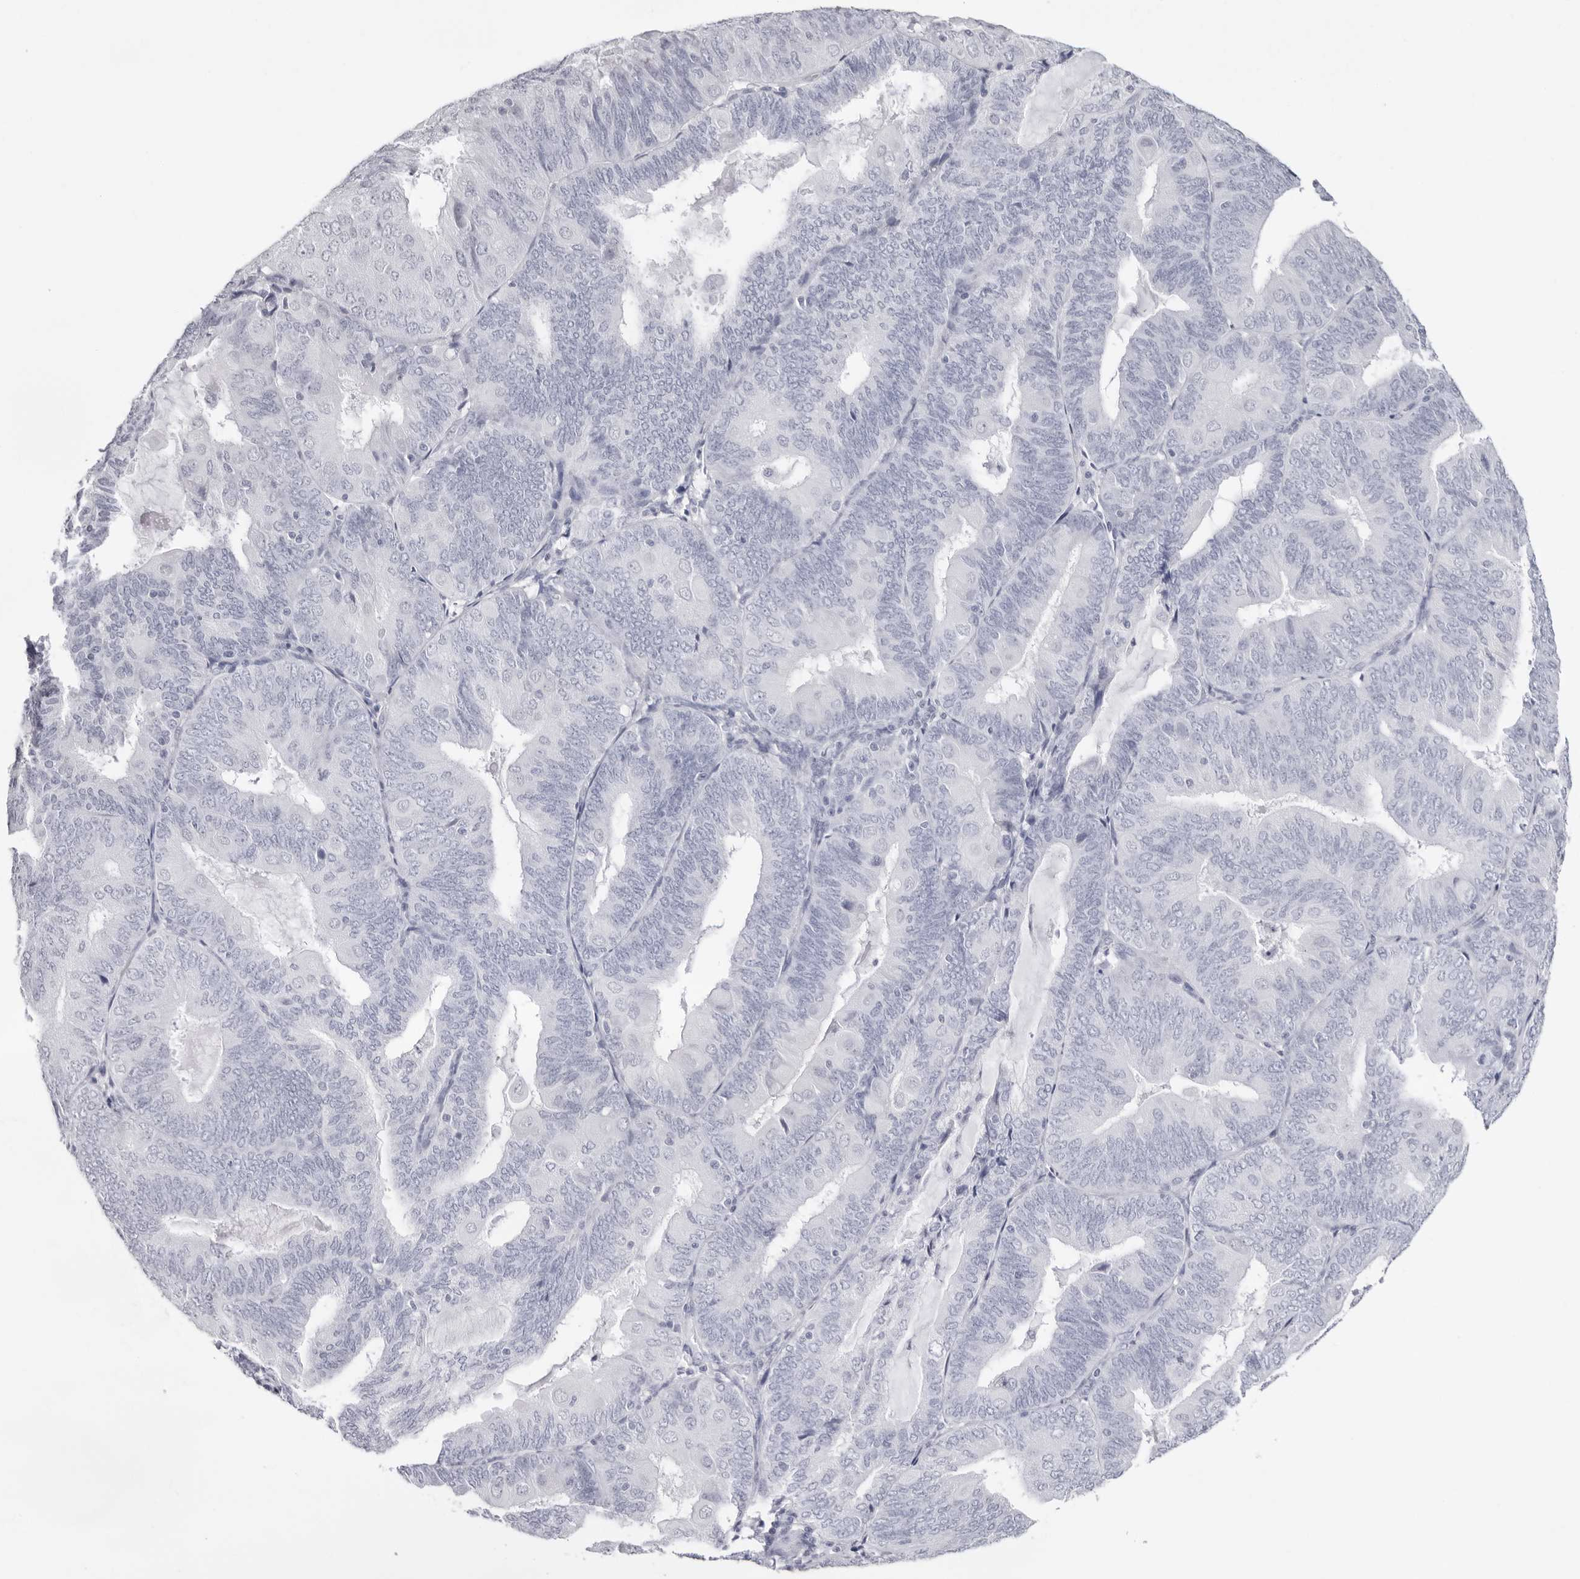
{"staining": {"intensity": "negative", "quantity": "none", "location": "none"}, "tissue": "endometrial cancer", "cell_type": "Tumor cells", "image_type": "cancer", "snomed": [{"axis": "morphology", "description": "Adenocarcinoma, NOS"}, {"axis": "topography", "description": "Endometrium"}], "caption": "DAB immunohistochemical staining of endometrial adenocarcinoma demonstrates no significant staining in tumor cells. Nuclei are stained in blue.", "gene": "INSL3", "patient": {"sex": "female", "age": 81}}